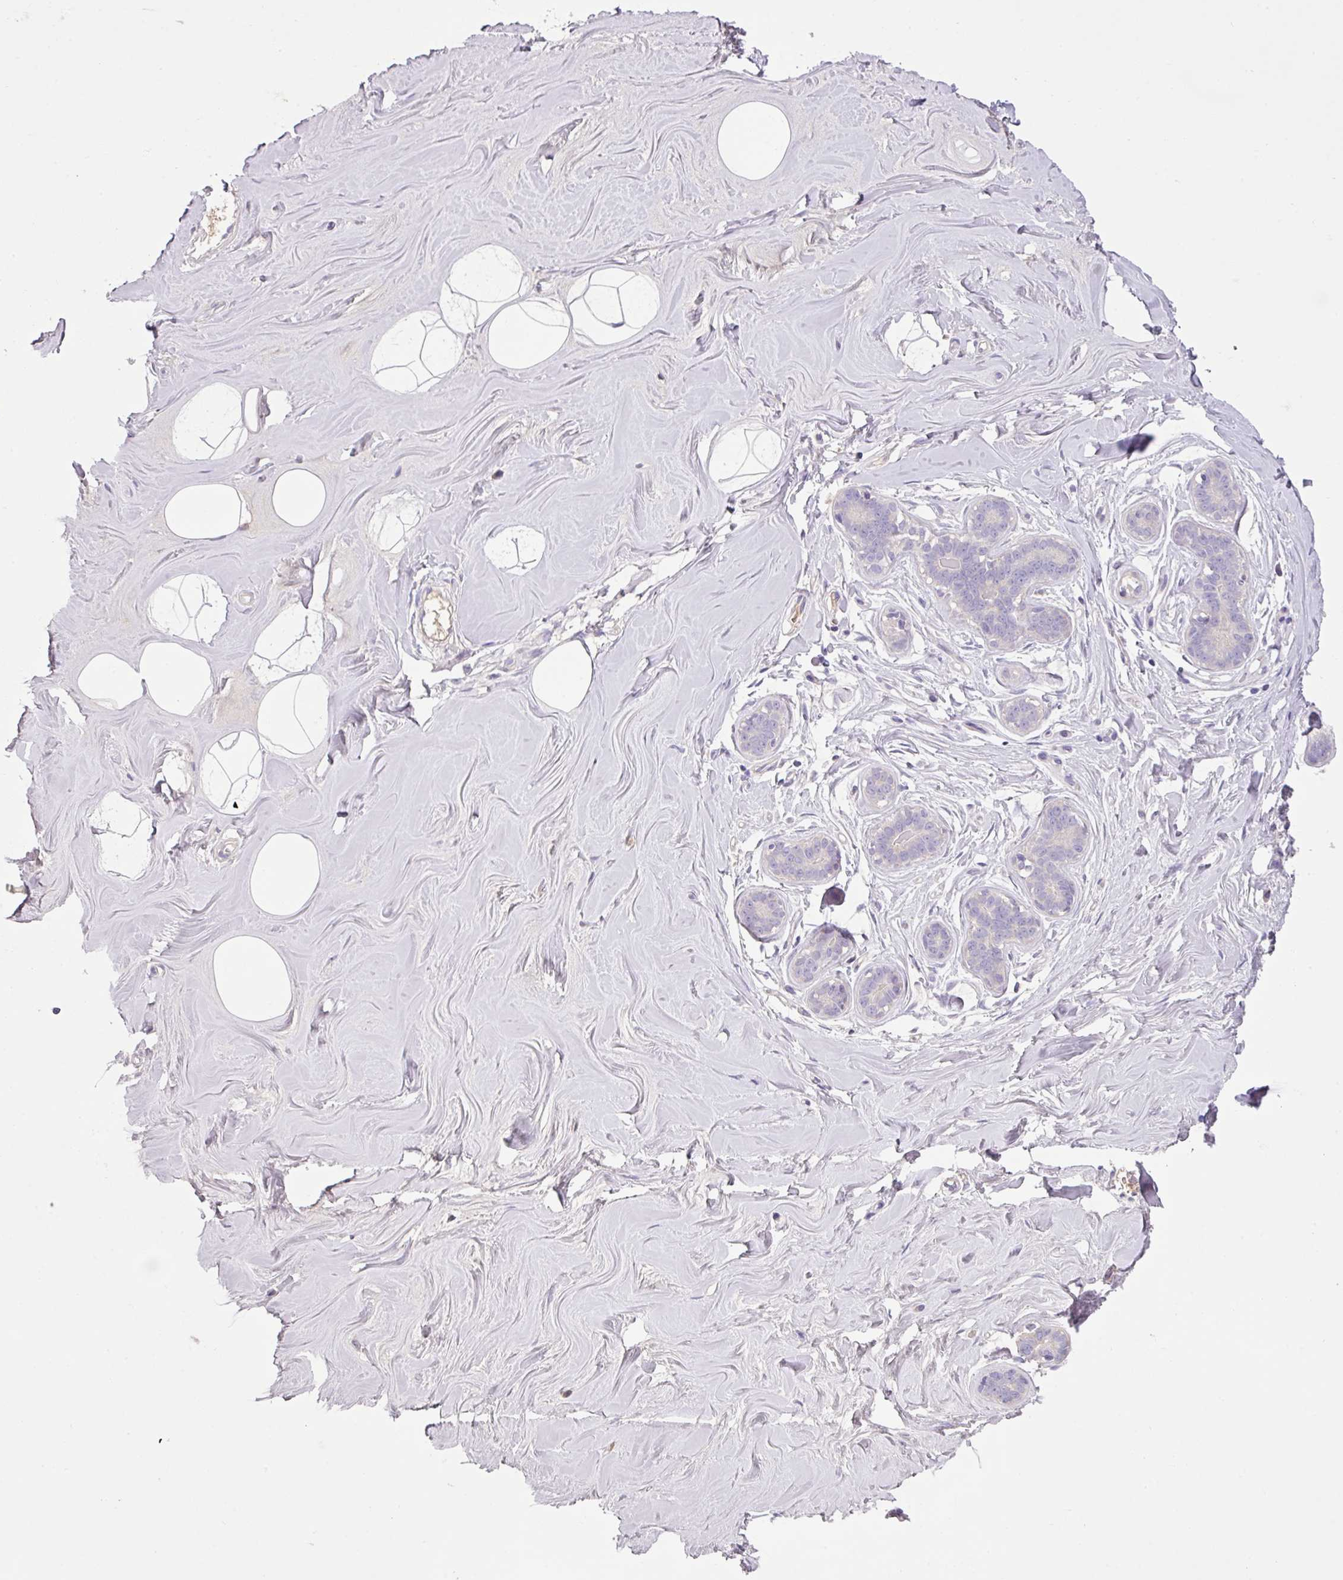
{"staining": {"intensity": "negative", "quantity": "none", "location": "none"}, "tissue": "breast", "cell_type": "Adipocytes", "image_type": "normal", "snomed": [{"axis": "morphology", "description": "Normal tissue, NOS"}, {"axis": "topography", "description": "Breast"}], "caption": "Normal breast was stained to show a protein in brown. There is no significant staining in adipocytes.", "gene": "OR6C6", "patient": {"sex": "female", "age": 25}}